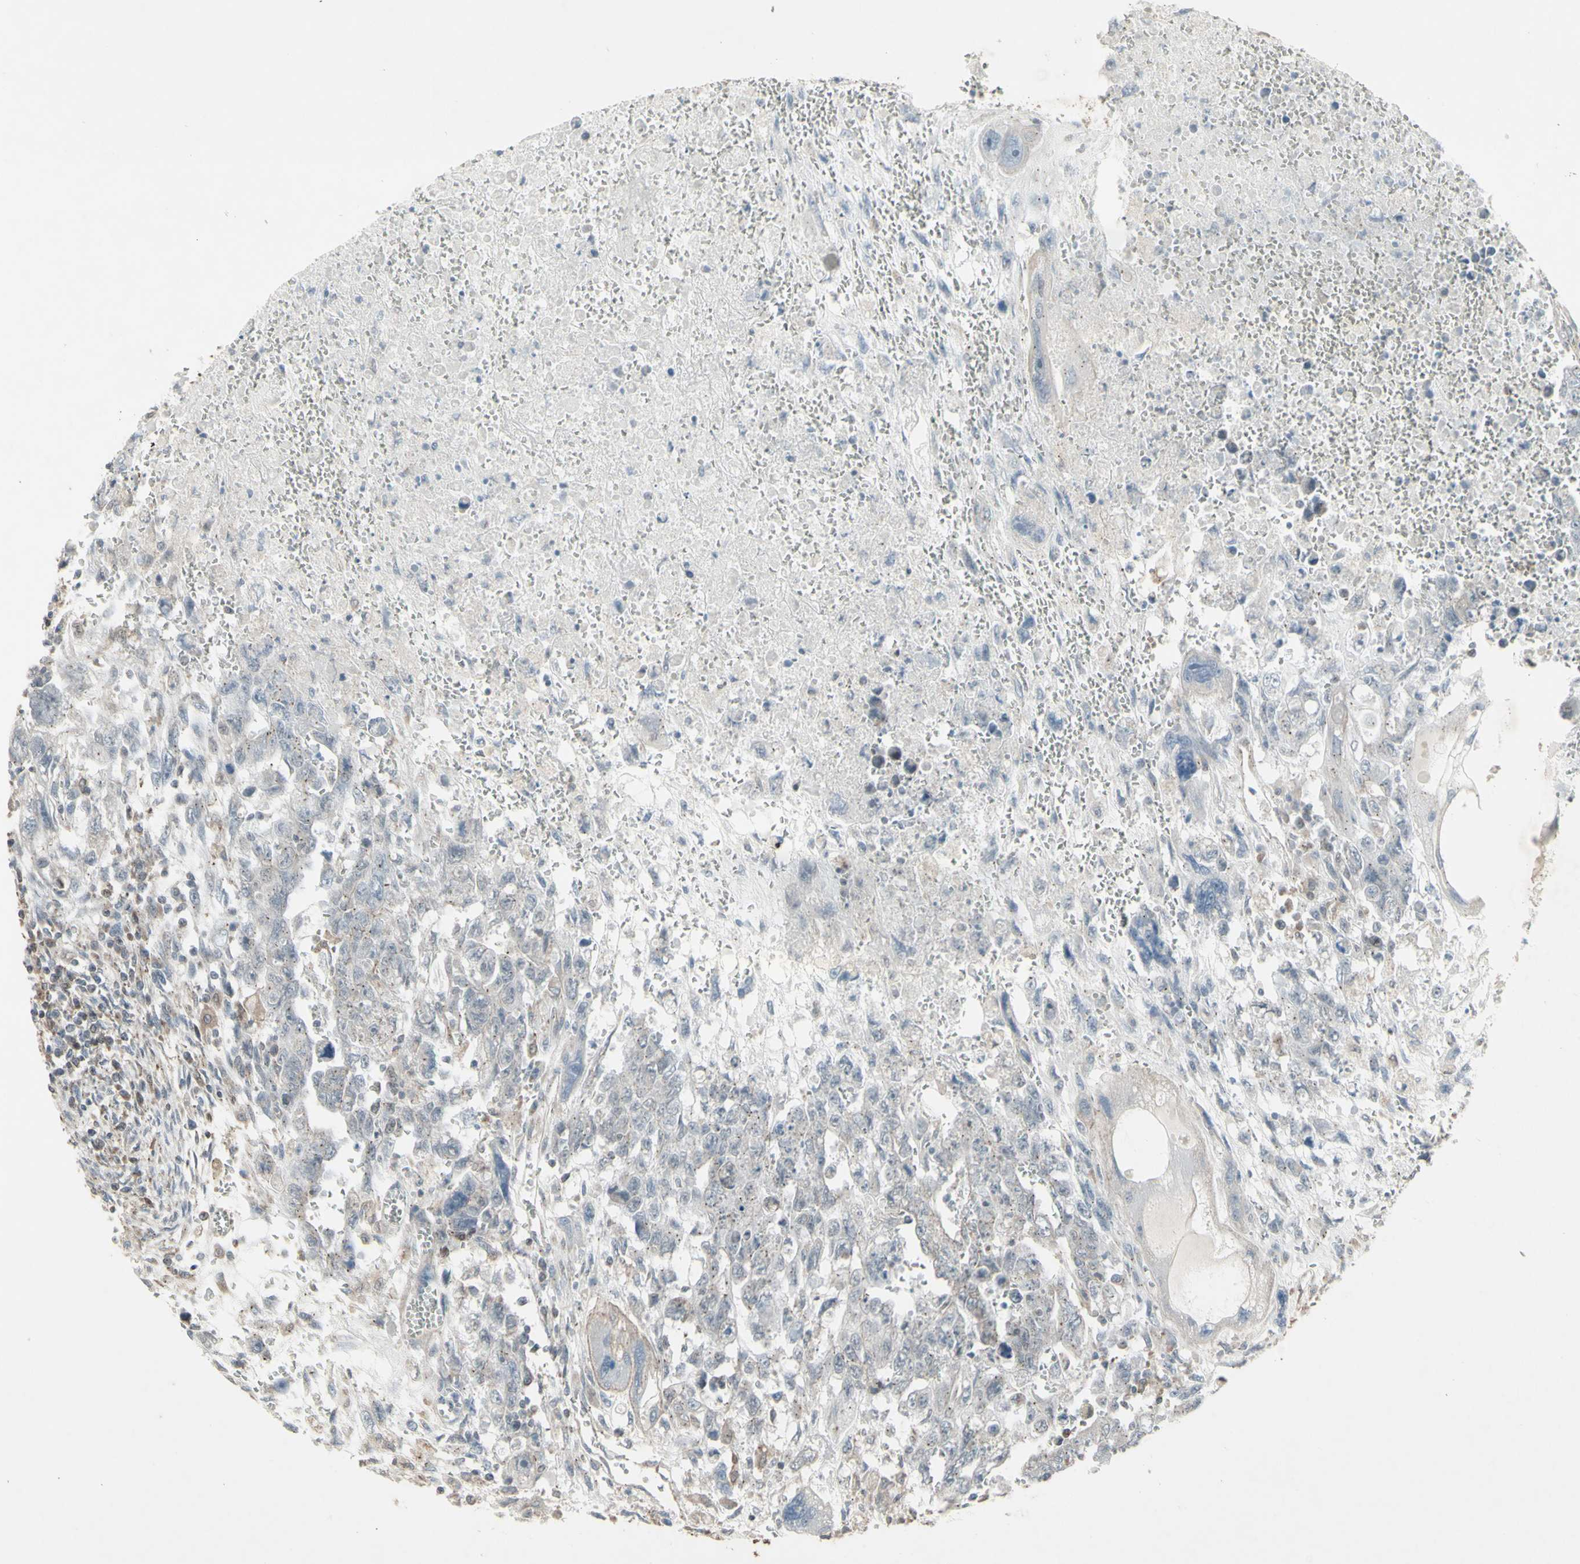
{"staining": {"intensity": "negative", "quantity": "none", "location": "none"}, "tissue": "testis cancer", "cell_type": "Tumor cells", "image_type": "cancer", "snomed": [{"axis": "morphology", "description": "Carcinoma, Embryonal, NOS"}, {"axis": "topography", "description": "Testis"}], "caption": "High magnification brightfield microscopy of testis cancer (embryonal carcinoma) stained with DAB (3,3'-diaminobenzidine) (brown) and counterstained with hematoxylin (blue): tumor cells show no significant positivity.", "gene": "FXYD3", "patient": {"sex": "male", "age": 28}}